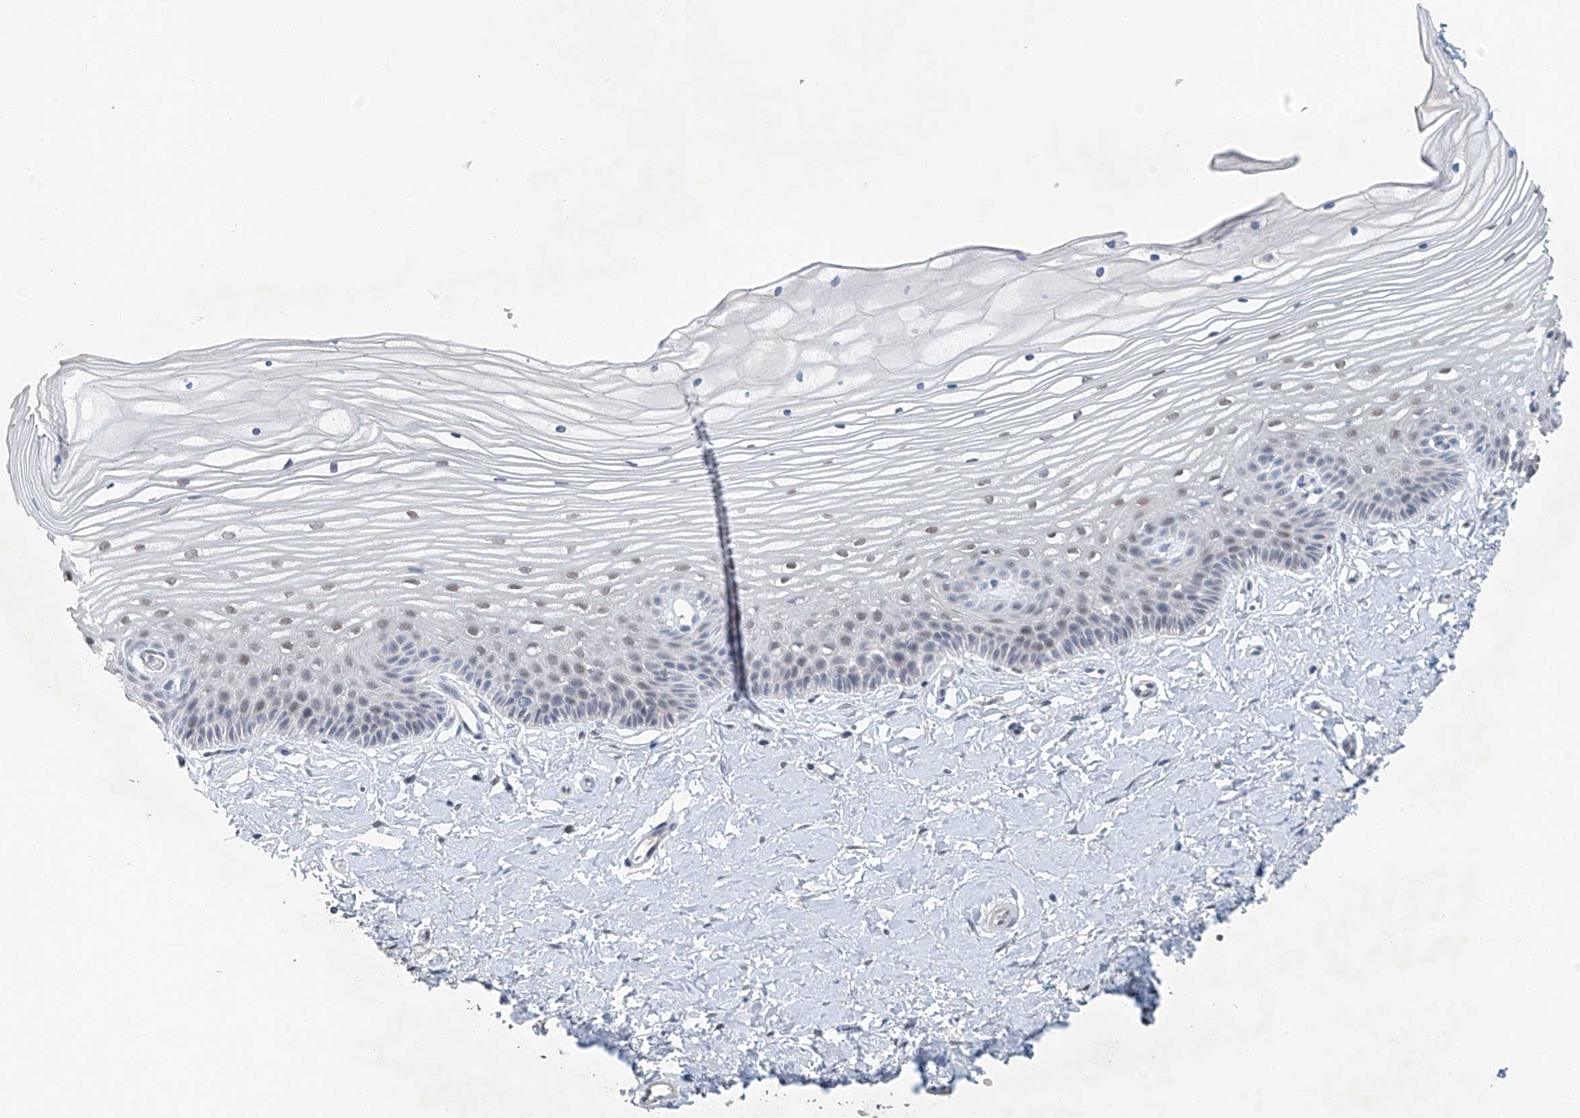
{"staining": {"intensity": "moderate", "quantity": "25%-75%", "location": "nuclear"}, "tissue": "vagina", "cell_type": "Squamous epithelial cells", "image_type": "normal", "snomed": [{"axis": "morphology", "description": "Normal tissue, NOS"}, {"axis": "topography", "description": "Vagina"}, {"axis": "topography", "description": "Cervix"}], "caption": "Protein staining exhibits moderate nuclear staining in about 25%-75% of squamous epithelial cells in normal vagina.", "gene": "TAF8", "patient": {"sex": "female", "age": 40}}